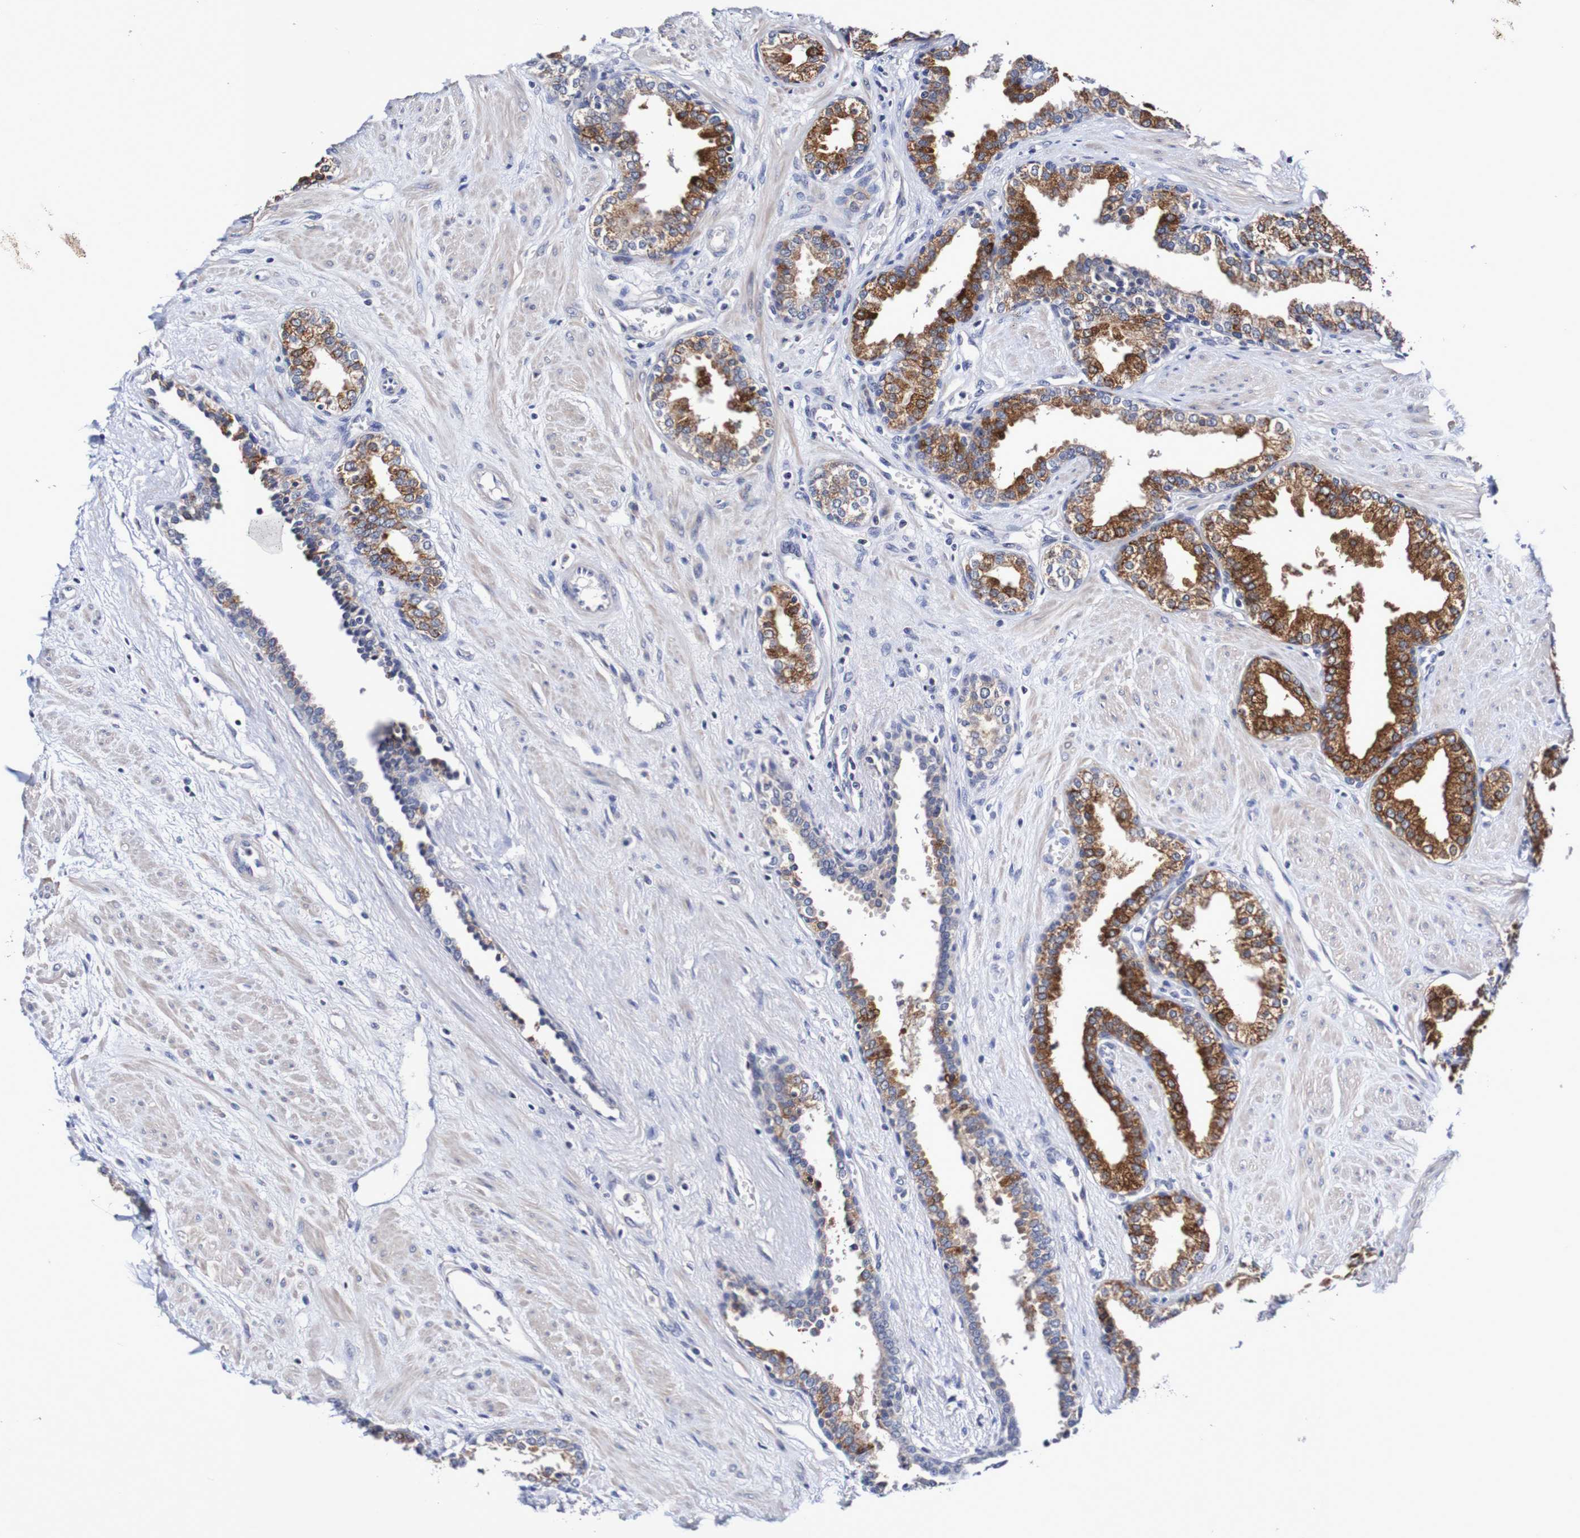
{"staining": {"intensity": "strong", "quantity": ">75%", "location": "cytoplasmic/membranous"}, "tissue": "prostate", "cell_type": "Glandular cells", "image_type": "normal", "snomed": [{"axis": "morphology", "description": "Normal tissue, NOS"}, {"axis": "topography", "description": "Prostate"}], "caption": "An image of human prostate stained for a protein demonstrates strong cytoplasmic/membranous brown staining in glandular cells. (DAB (3,3'-diaminobenzidine) IHC with brightfield microscopy, high magnification).", "gene": "ACVR1C", "patient": {"sex": "male", "age": 51}}